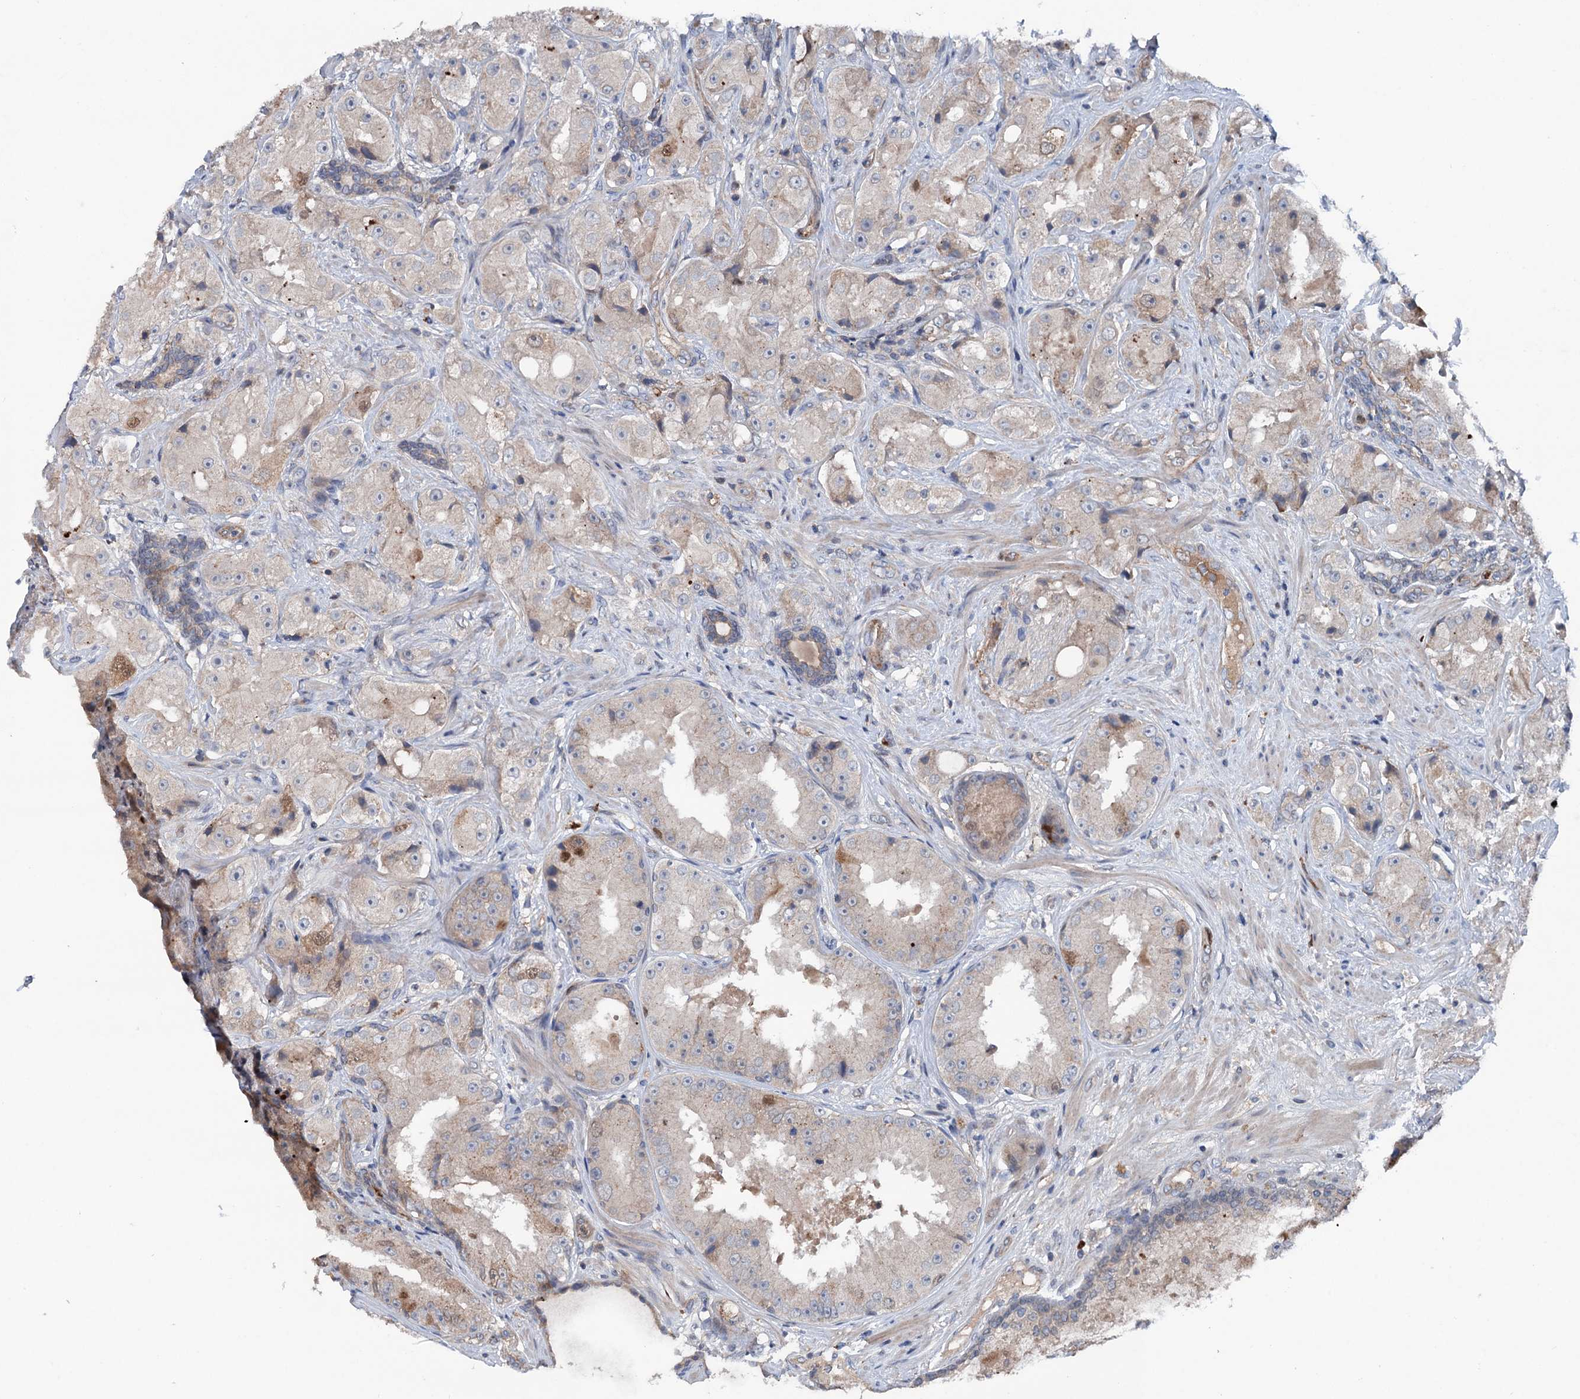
{"staining": {"intensity": "weak", "quantity": "25%-75%", "location": "cytoplasmic/membranous"}, "tissue": "prostate cancer", "cell_type": "Tumor cells", "image_type": "cancer", "snomed": [{"axis": "morphology", "description": "Adenocarcinoma, High grade"}, {"axis": "topography", "description": "Prostate"}], "caption": "Prostate cancer (high-grade adenocarcinoma) stained for a protein shows weak cytoplasmic/membranous positivity in tumor cells.", "gene": "NCAPD2", "patient": {"sex": "male", "age": 73}}